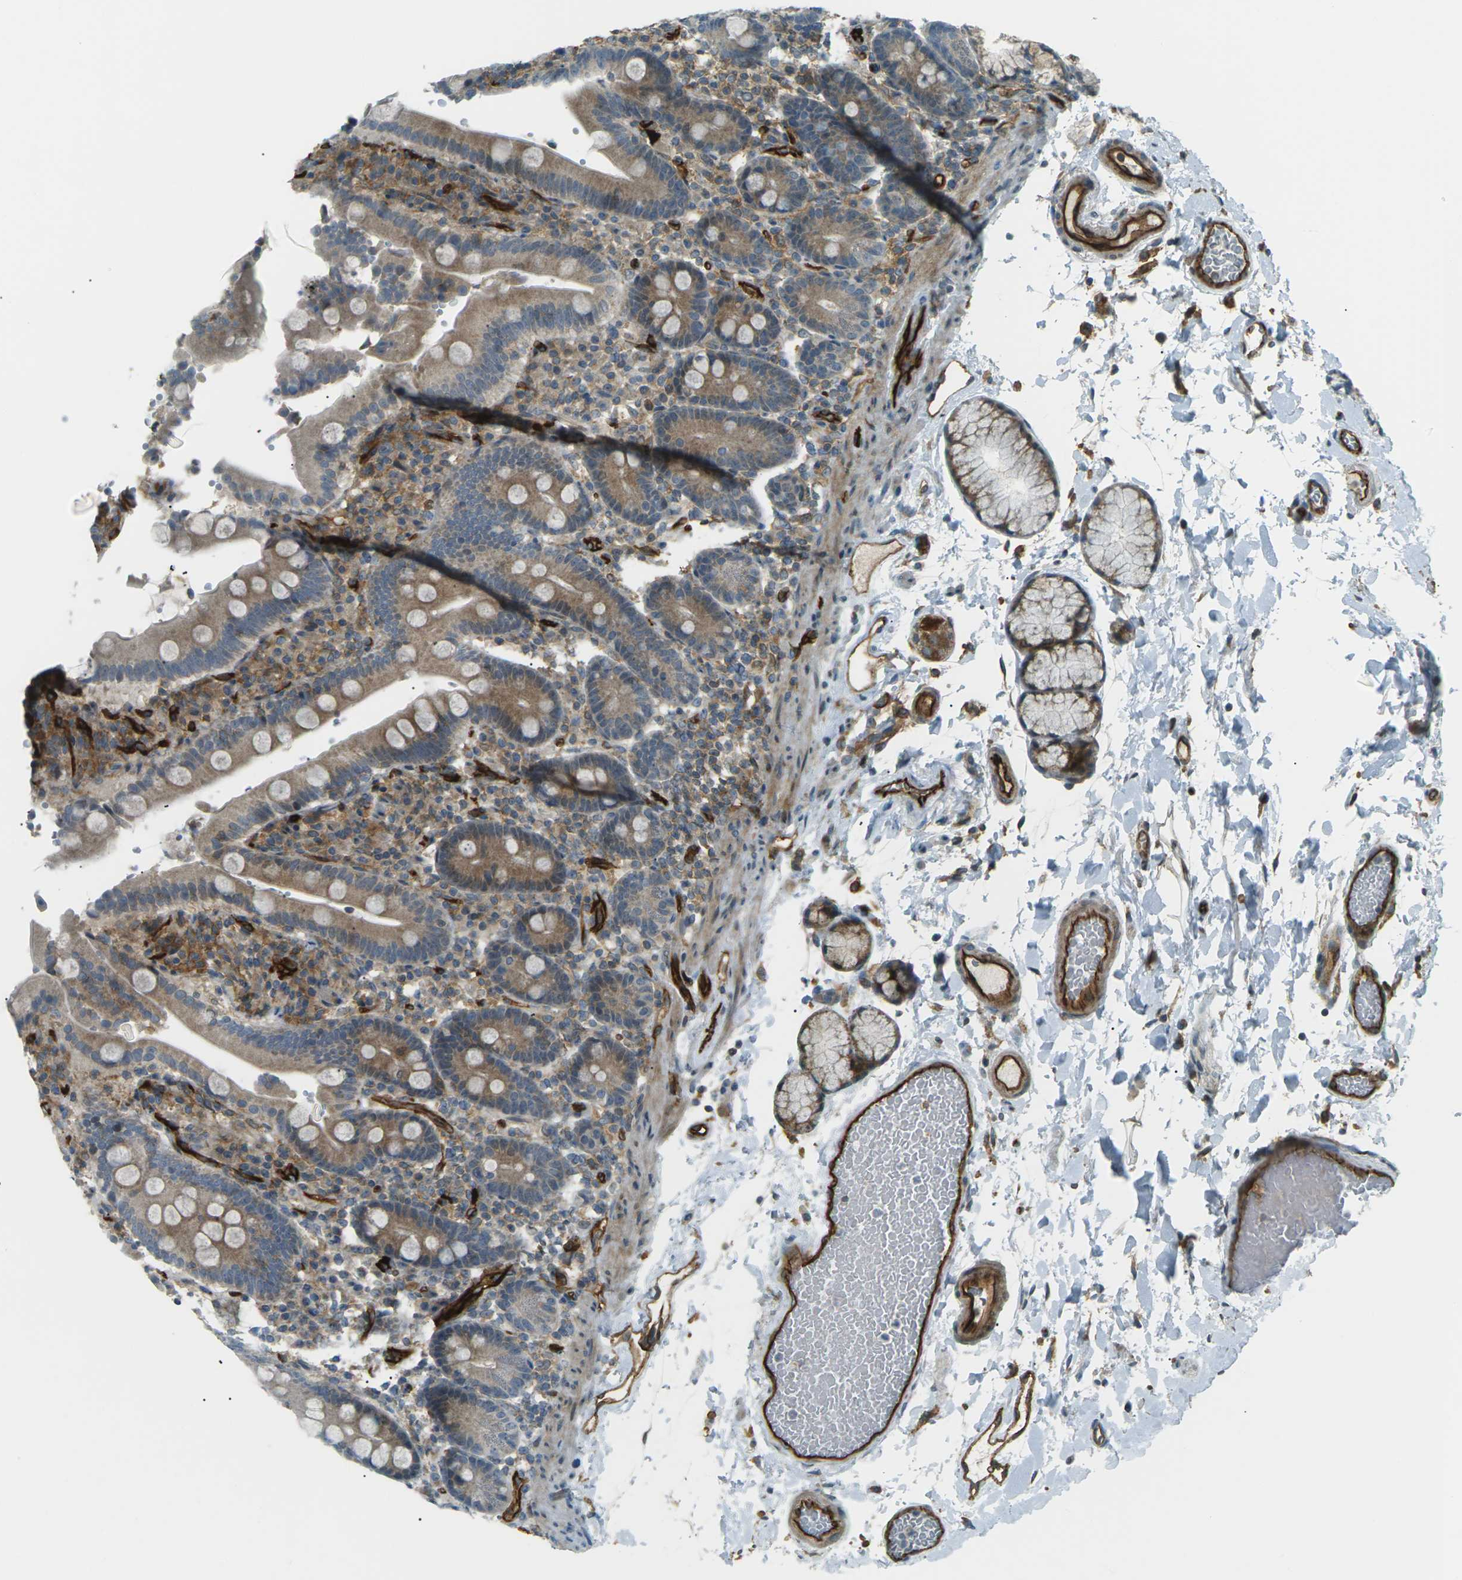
{"staining": {"intensity": "moderate", "quantity": ">75%", "location": "cytoplasmic/membranous"}, "tissue": "duodenum", "cell_type": "Glandular cells", "image_type": "normal", "snomed": [{"axis": "morphology", "description": "Normal tissue, NOS"}, {"axis": "topography", "description": "Small intestine, NOS"}], "caption": "The histopathology image demonstrates a brown stain indicating the presence of a protein in the cytoplasmic/membranous of glandular cells in duodenum. (DAB (3,3'-diaminobenzidine) IHC, brown staining for protein, blue staining for nuclei).", "gene": "S1PR1", "patient": {"sex": "female", "age": 71}}